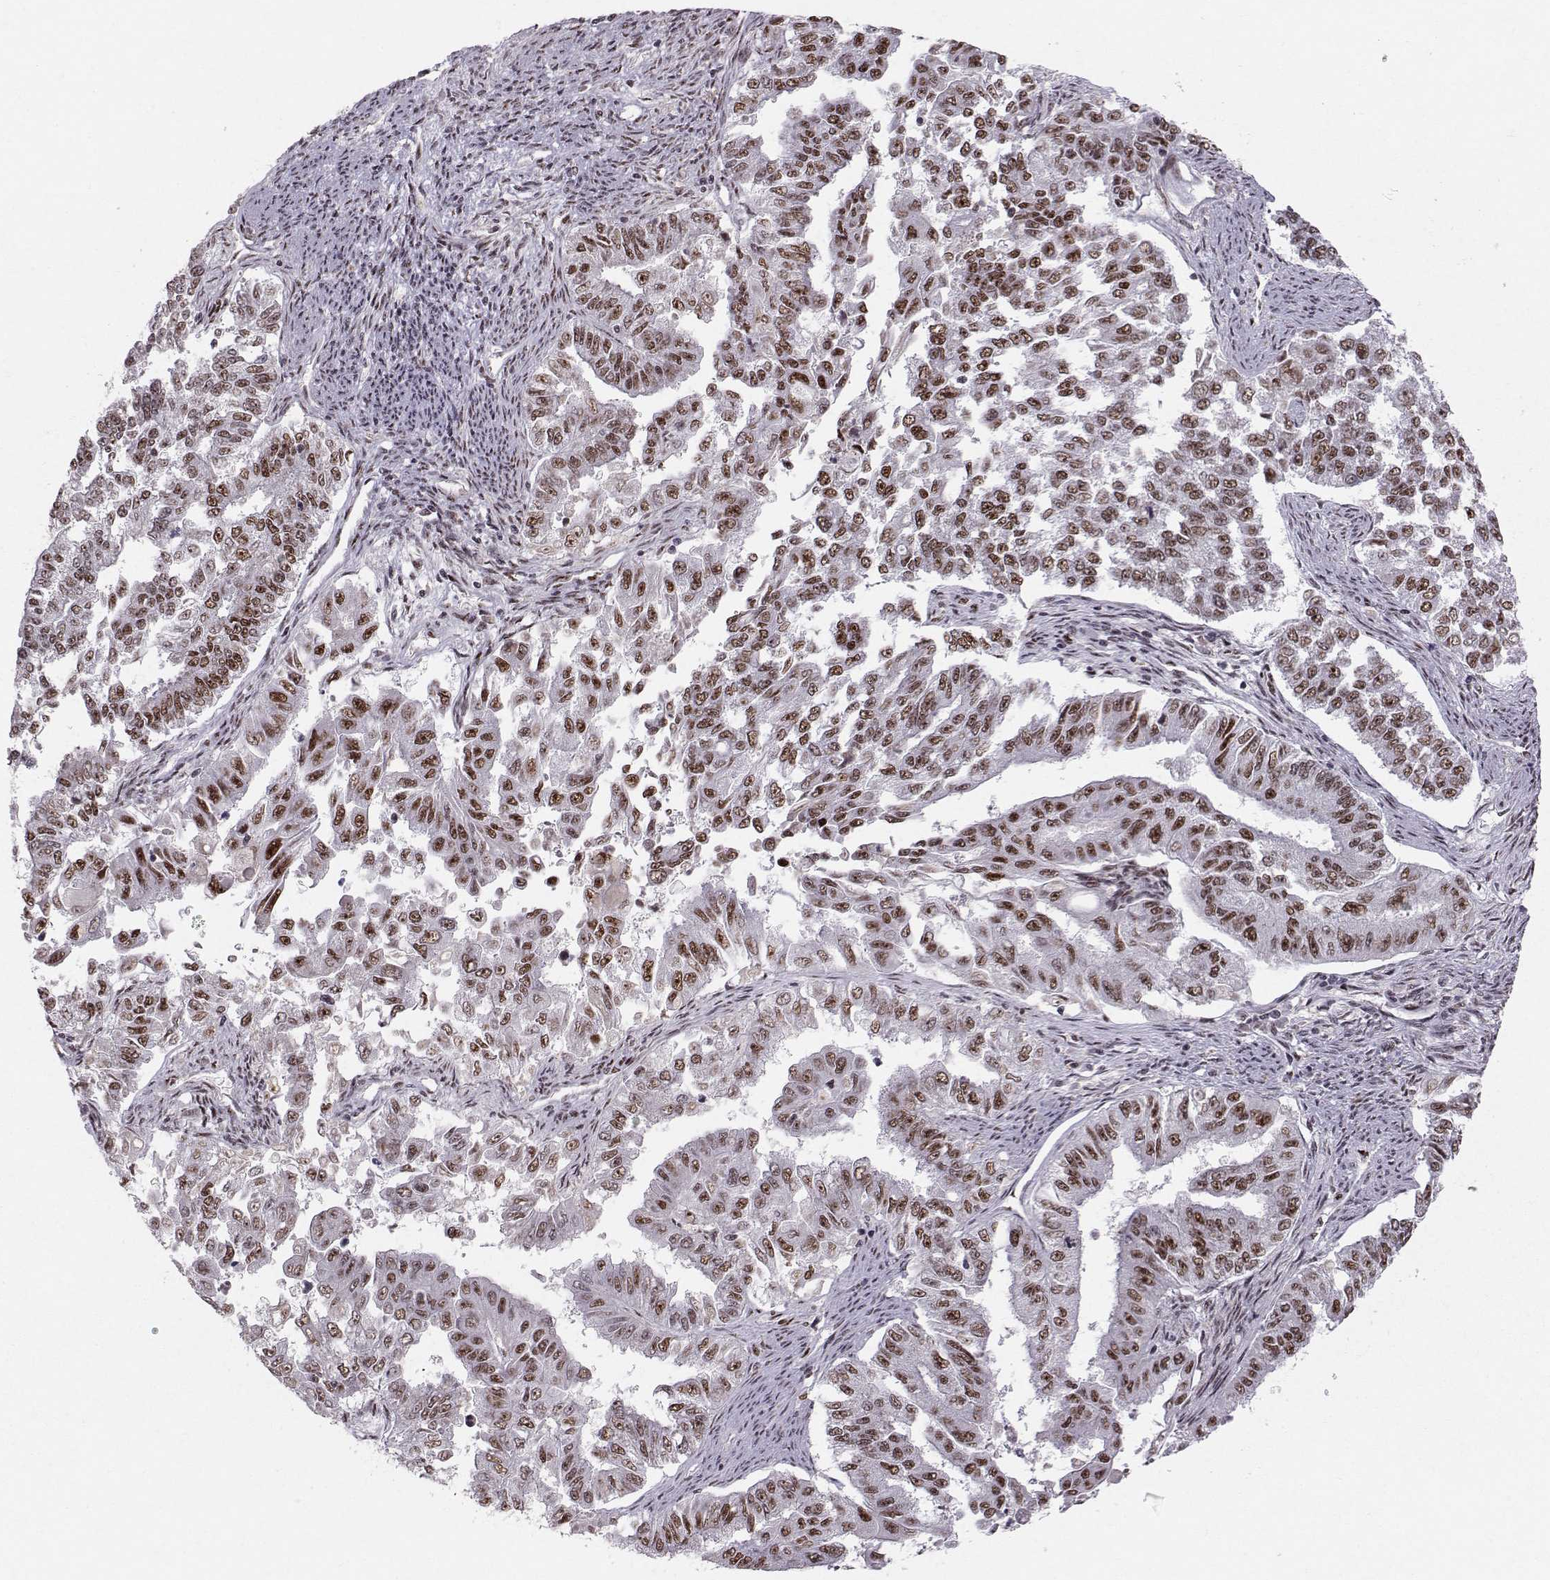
{"staining": {"intensity": "strong", "quantity": ">75%", "location": "nuclear"}, "tissue": "endometrial cancer", "cell_type": "Tumor cells", "image_type": "cancer", "snomed": [{"axis": "morphology", "description": "Adenocarcinoma, NOS"}, {"axis": "topography", "description": "Uterus"}], "caption": "Immunohistochemistry (IHC) (DAB (3,3'-diaminobenzidine)) staining of human endometrial cancer demonstrates strong nuclear protein positivity in about >75% of tumor cells. (IHC, brightfield microscopy, high magnification).", "gene": "SNAPC2", "patient": {"sex": "female", "age": 59}}